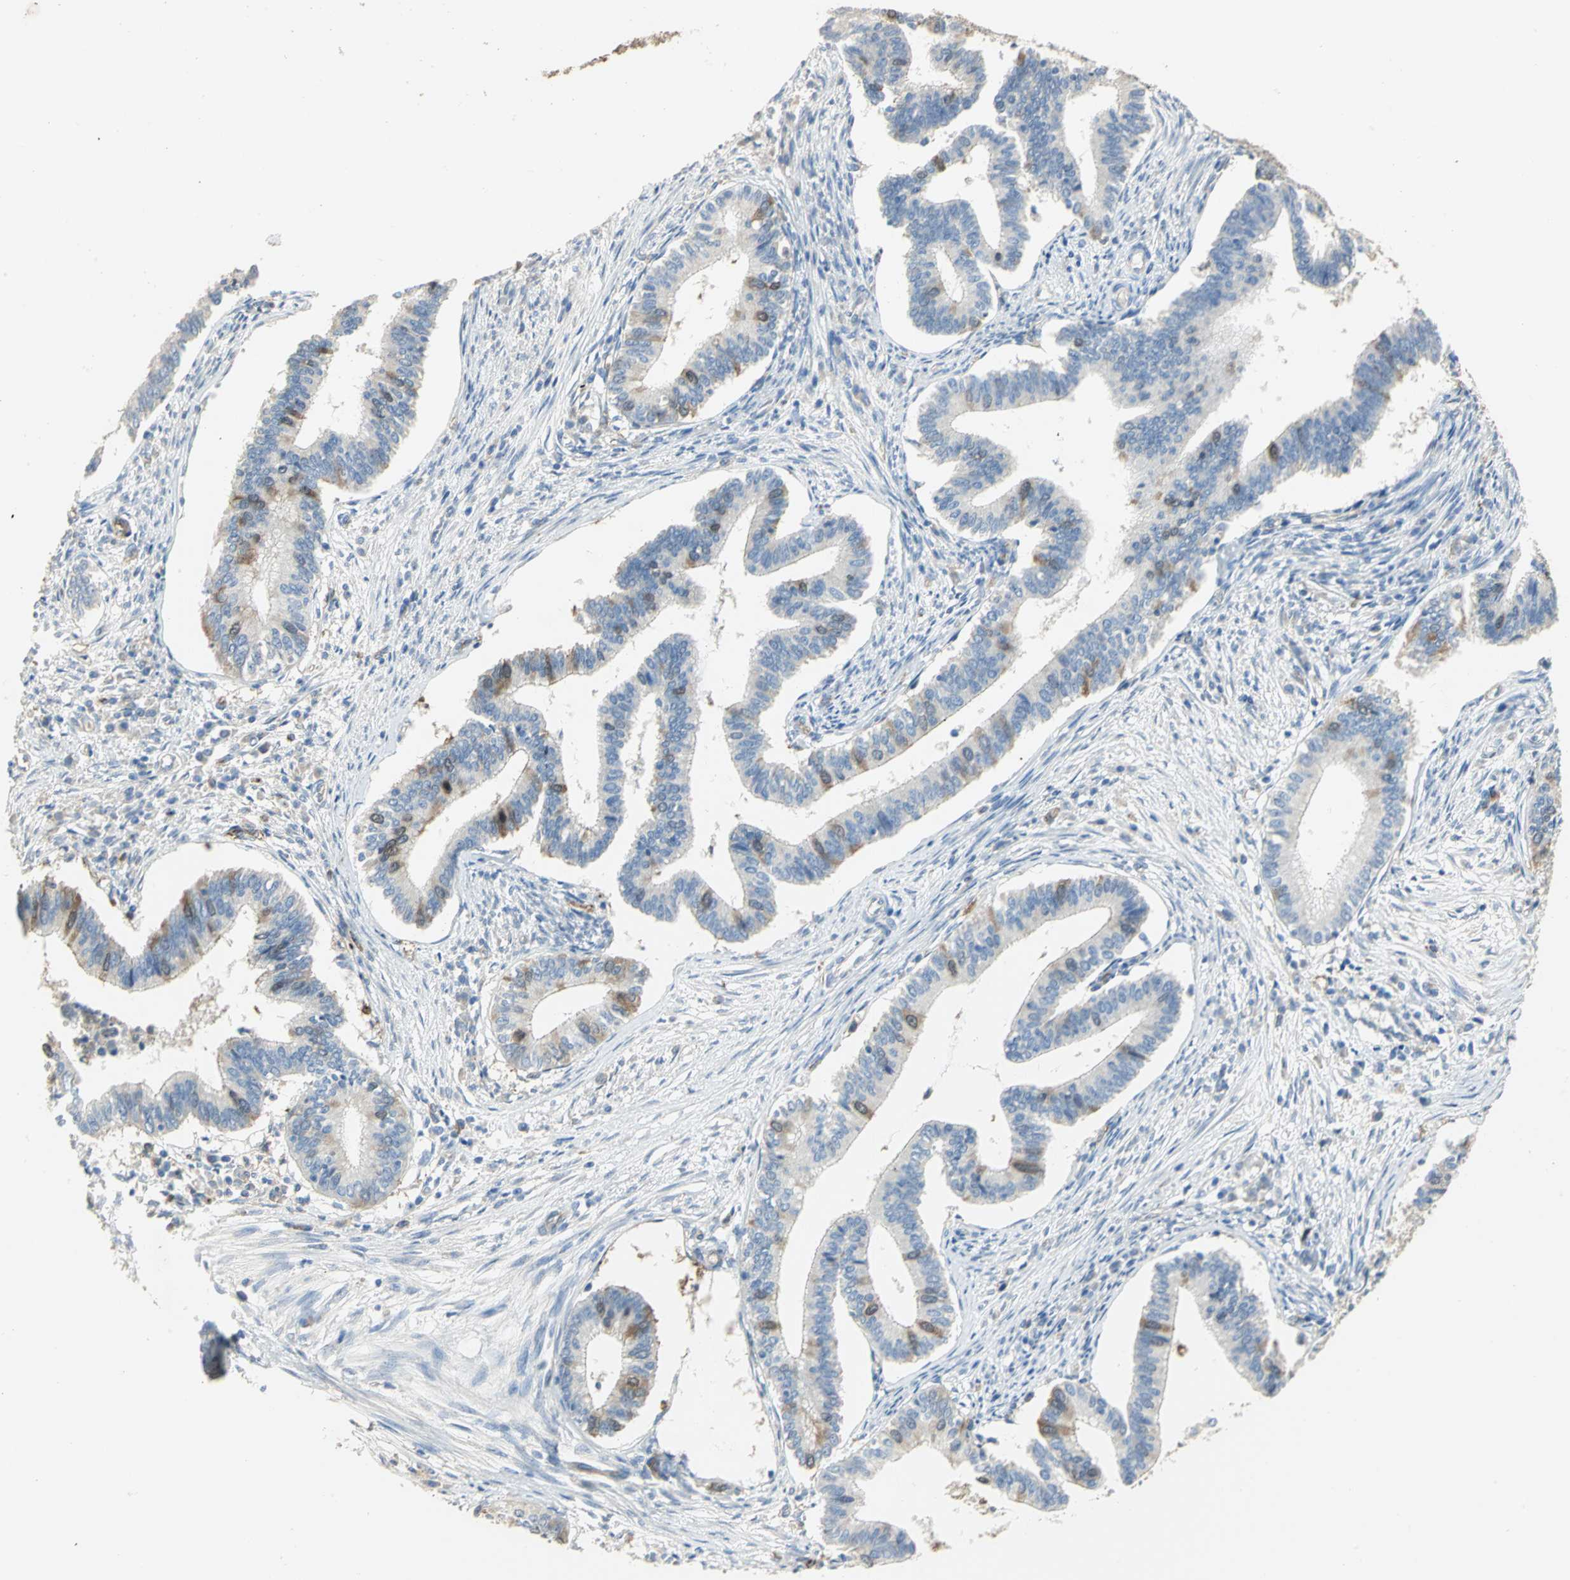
{"staining": {"intensity": "strong", "quantity": "<25%", "location": "cytoplasmic/membranous"}, "tissue": "cervical cancer", "cell_type": "Tumor cells", "image_type": "cancer", "snomed": [{"axis": "morphology", "description": "Adenocarcinoma, NOS"}, {"axis": "topography", "description": "Cervix"}], "caption": "An immunohistochemistry (IHC) histopathology image of tumor tissue is shown. Protein staining in brown highlights strong cytoplasmic/membranous positivity in cervical cancer (adenocarcinoma) within tumor cells. (Stains: DAB (3,3'-diaminobenzidine) in brown, nuclei in blue, Microscopy: brightfield microscopy at high magnification).", "gene": "DLGAP5", "patient": {"sex": "female", "age": 36}}